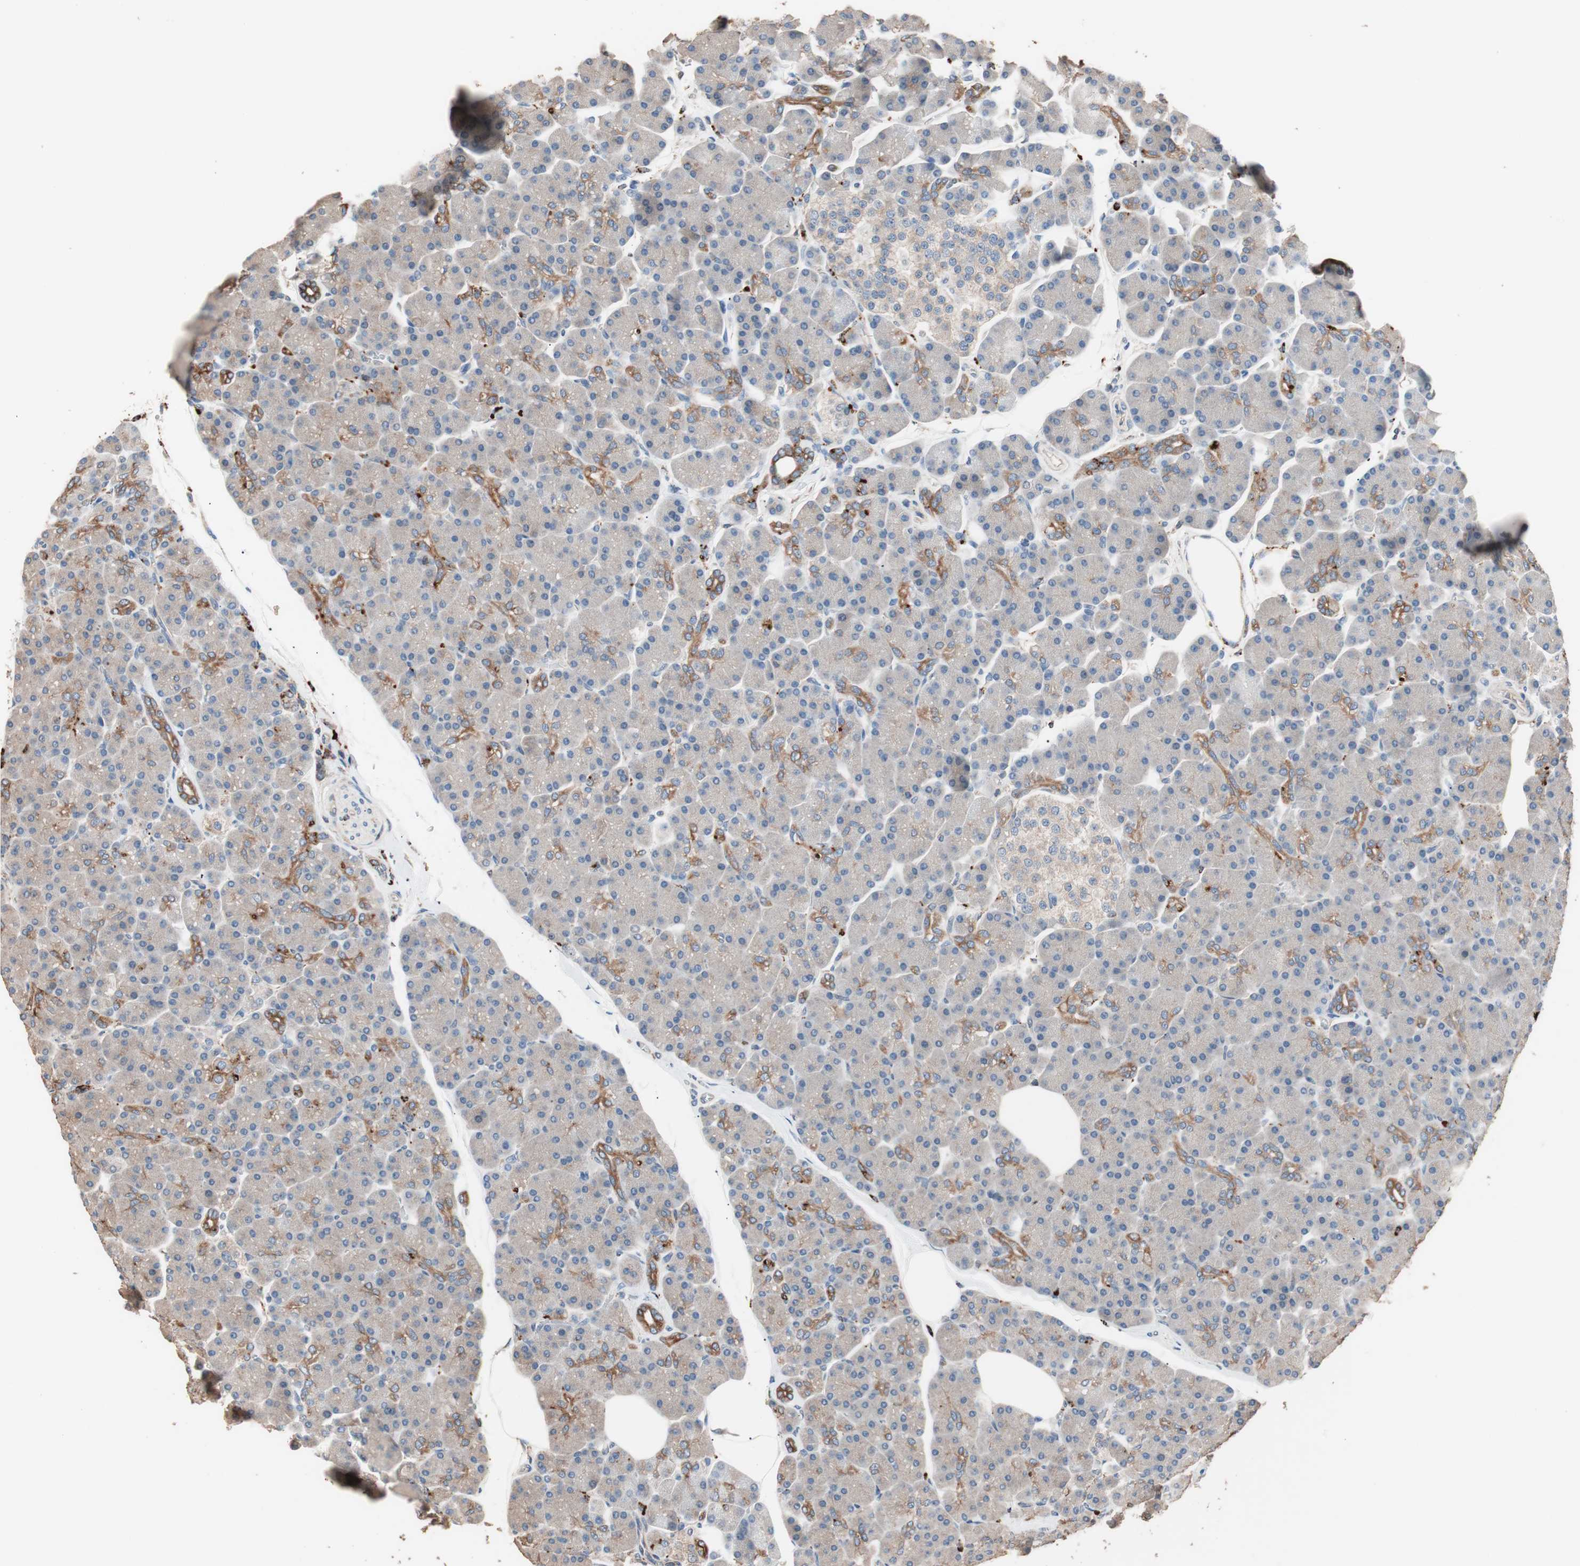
{"staining": {"intensity": "moderate", "quantity": "25%-75%", "location": "cytoplasmic/membranous"}, "tissue": "pancreas", "cell_type": "Exocrine glandular cells", "image_type": "normal", "snomed": [{"axis": "morphology", "description": "Normal tissue, NOS"}, {"axis": "topography", "description": "Pancreas"}], "caption": "Unremarkable pancreas displays moderate cytoplasmic/membranous expression in about 25%-75% of exocrine glandular cells, visualized by immunohistochemistry.", "gene": "CCT3", "patient": {"sex": "female", "age": 43}}